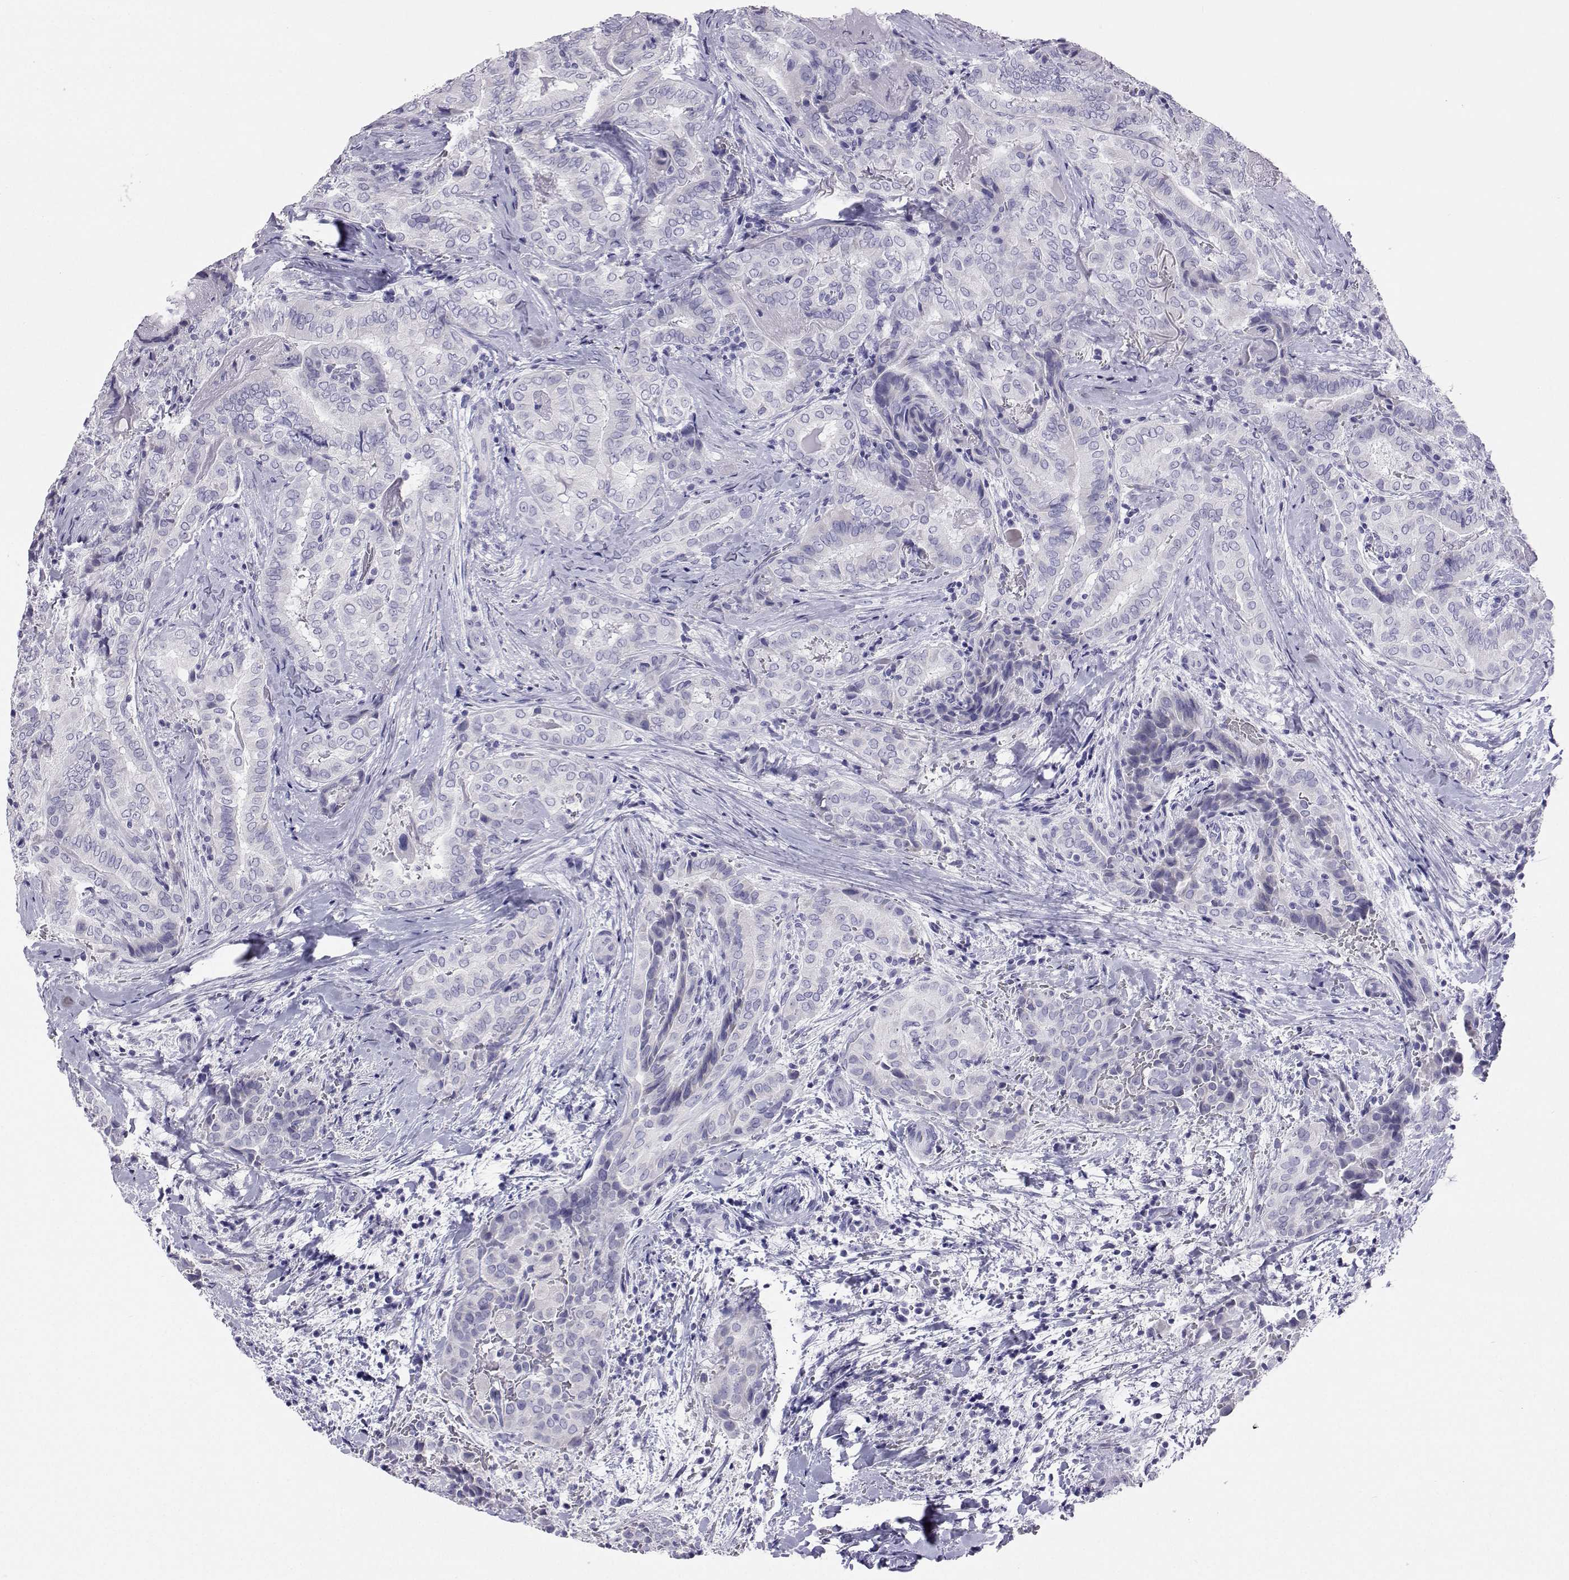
{"staining": {"intensity": "negative", "quantity": "none", "location": "none"}, "tissue": "thyroid cancer", "cell_type": "Tumor cells", "image_type": "cancer", "snomed": [{"axis": "morphology", "description": "Papillary adenocarcinoma, NOS"}, {"axis": "topography", "description": "Thyroid gland"}], "caption": "Papillary adenocarcinoma (thyroid) stained for a protein using IHC displays no expression tumor cells.", "gene": "PLIN4", "patient": {"sex": "female", "age": 61}}